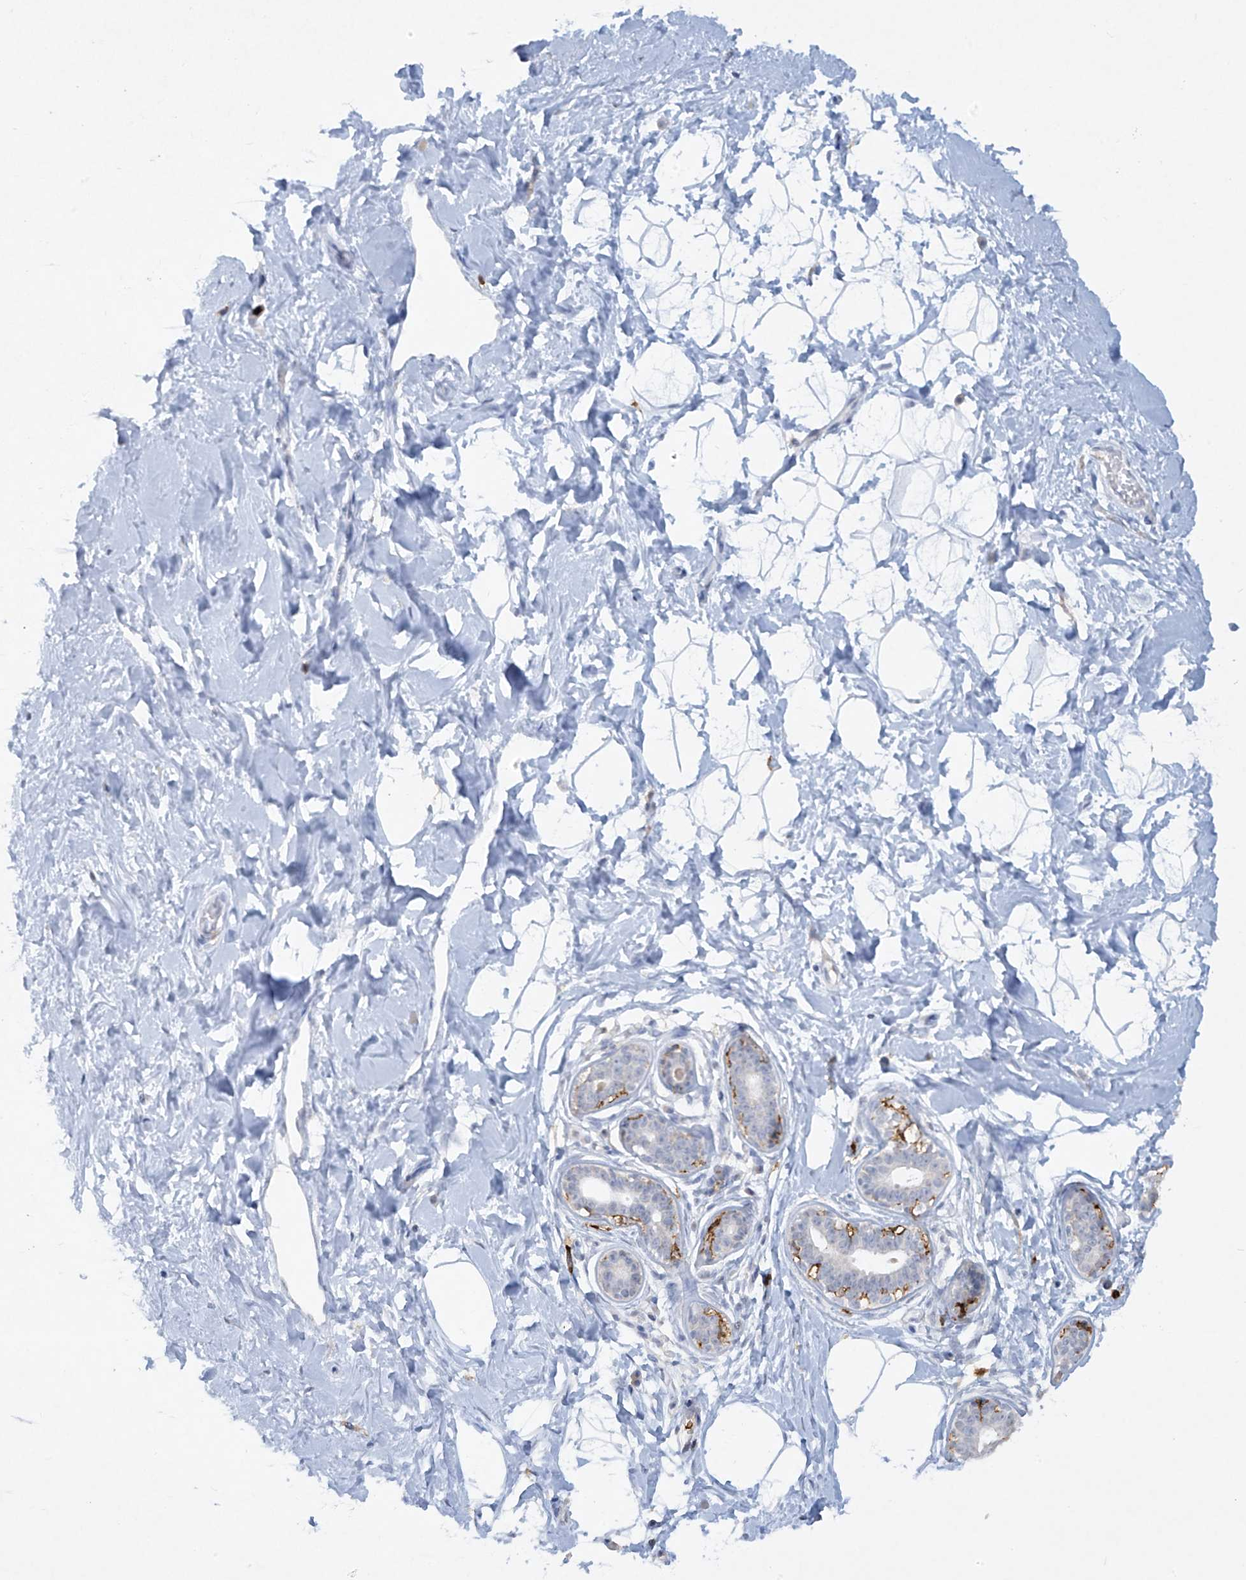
{"staining": {"intensity": "negative", "quantity": "none", "location": "none"}, "tissue": "breast", "cell_type": "Adipocytes", "image_type": "normal", "snomed": [{"axis": "morphology", "description": "Normal tissue, NOS"}, {"axis": "morphology", "description": "Adenoma, NOS"}, {"axis": "topography", "description": "Breast"}], "caption": "IHC image of normal breast stained for a protein (brown), which reveals no expression in adipocytes. The staining is performed using DAB (3,3'-diaminobenzidine) brown chromogen with nuclei counter-stained in using hematoxylin.", "gene": "FCGR3A", "patient": {"sex": "female", "age": 23}}